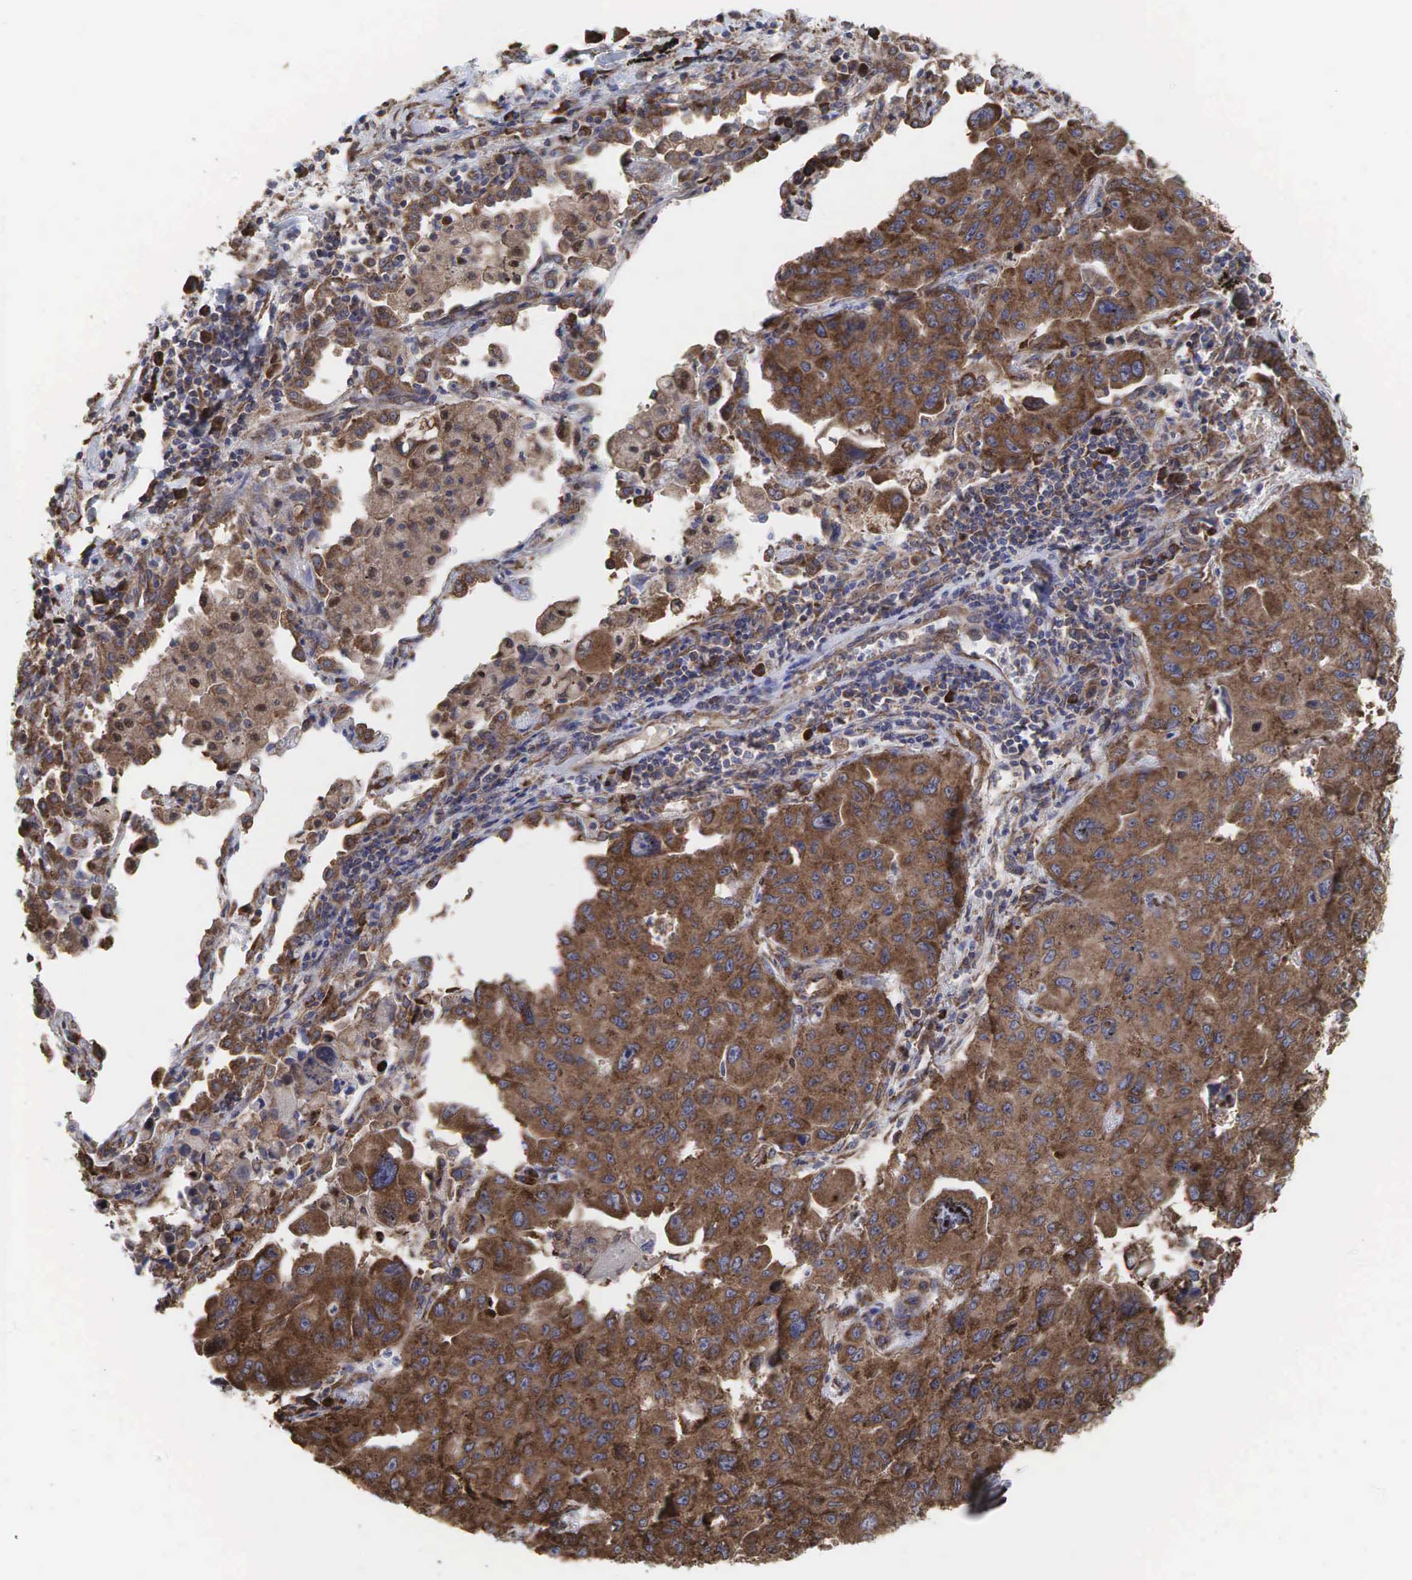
{"staining": {"intensity": "moderate", "quantity": ">75%", "location": "cytoplasmic/membranous"}, "tissue": "lung cancer", "cell_type": "Tumor cells", "image_type": "cancer", "snomed": [{"axis": "morphology", "description": "Adenocarcinoma, NOS"}, {"axis": "topography", "description": "Lung"}], "caption": "IHC micrograph of neoplastic tissue: lung cancer stained using immunohistochemistry exhibits medium levels of moderate protein expression localized specifically in the cytoplasmic/membranous of tumor cells, appearing as a cytoplasmic/membranous brown color.", "gene": "PABPC5", "patient": {"sex": "male", "age": 64}}